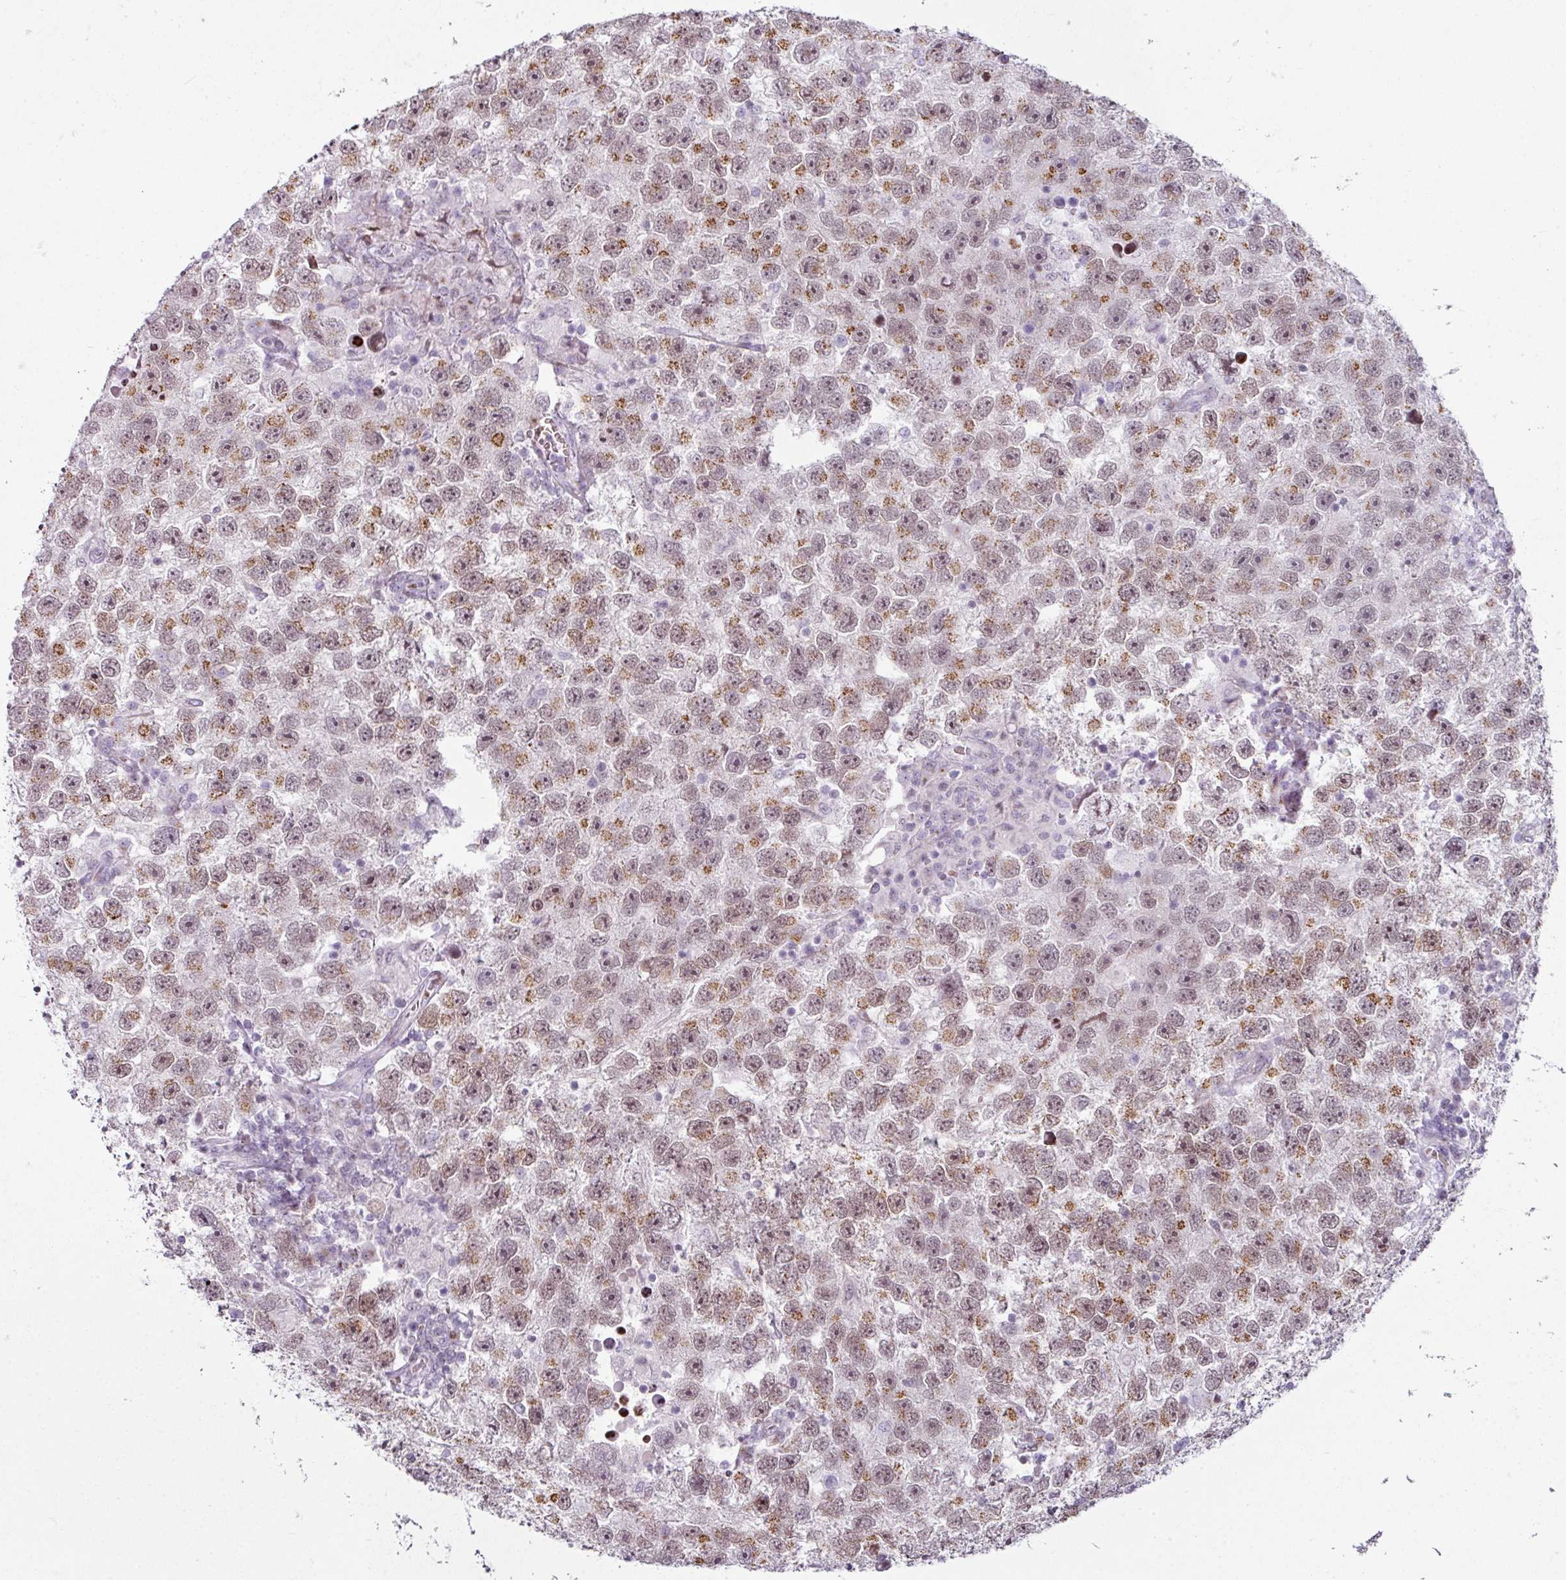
{"staining": {"intensity": "moderate", "quantity": ">75%", "location": "cytoplasmic/membranous,nuclear"}, "tissue": "testis cancer", "cell_type": "Tumor cells", "image_type": "cancer", "snomed": [{"axis": "morphology", "description": "Seminoma, NOS"}, {"axis": "topography", "description": "Testis"}], "caption": "Immunohistochemistry (IHC) micrograph of neoplastic tissue: human seminoma (testis) stained using immunohistochemistry displays medium levels of moderate protein expression localized specifically in the cytoplasmic/membranous and nuclear of tumor cells, appearing as a cytoplasmic/membranous and nuclear brown color.", "gene": "SYT8", "patient": {"sex": "male", "age": 26}}